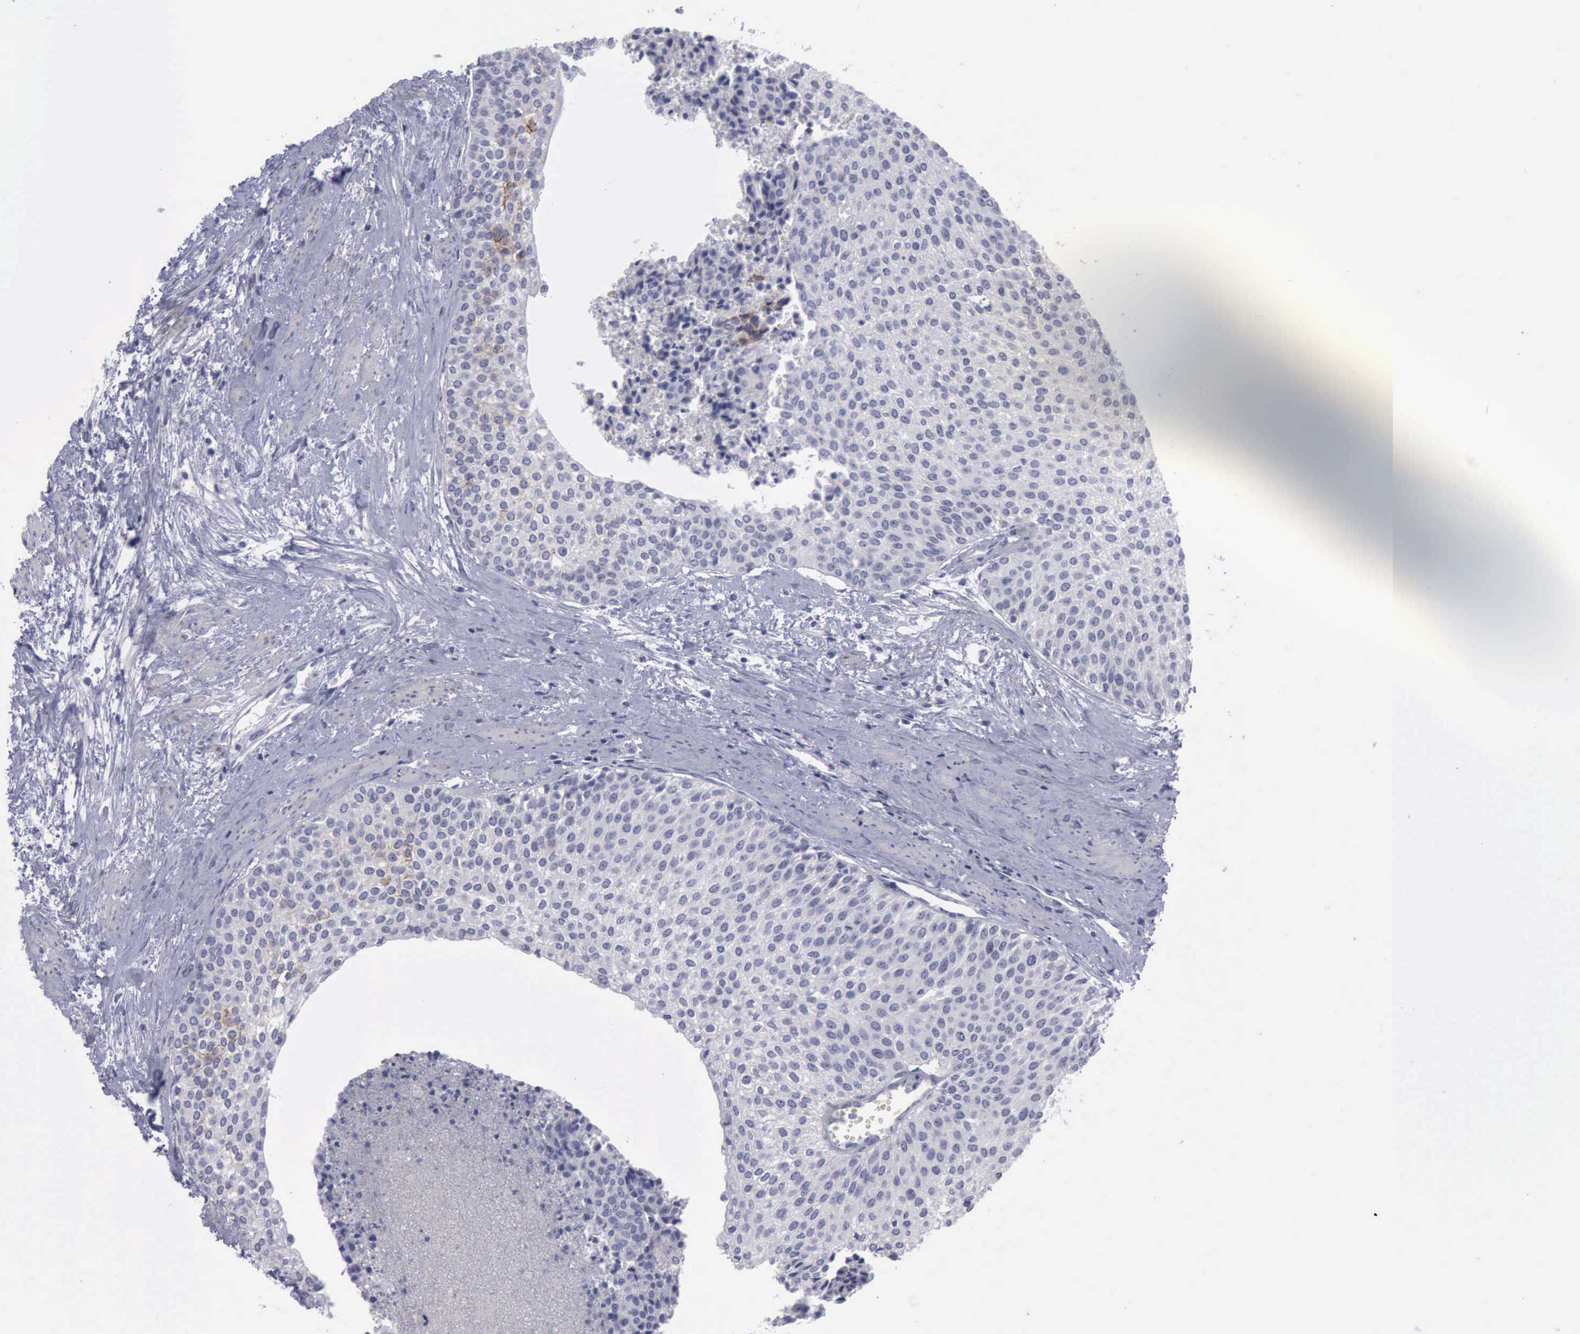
{"staining": {"intensity": "negative", "quantity": "none", "location": "none"}, "tissue": "urothelial cancer", "cell_type": "Tumor cells", "image_type": "cancer", "snomed": [{"axis": "morphology", "description": "Urothelial carcinoma, Low grade"}, {"axis": "topography", "description": "Urinary bladder"}], "caption": "Urothelial carcinoma (low-grade) was stained to show a protein in brown. There is no significant expression in tumor cells.", "gene": "CDH2", "patient": {"sex": "female", "age": 73}}